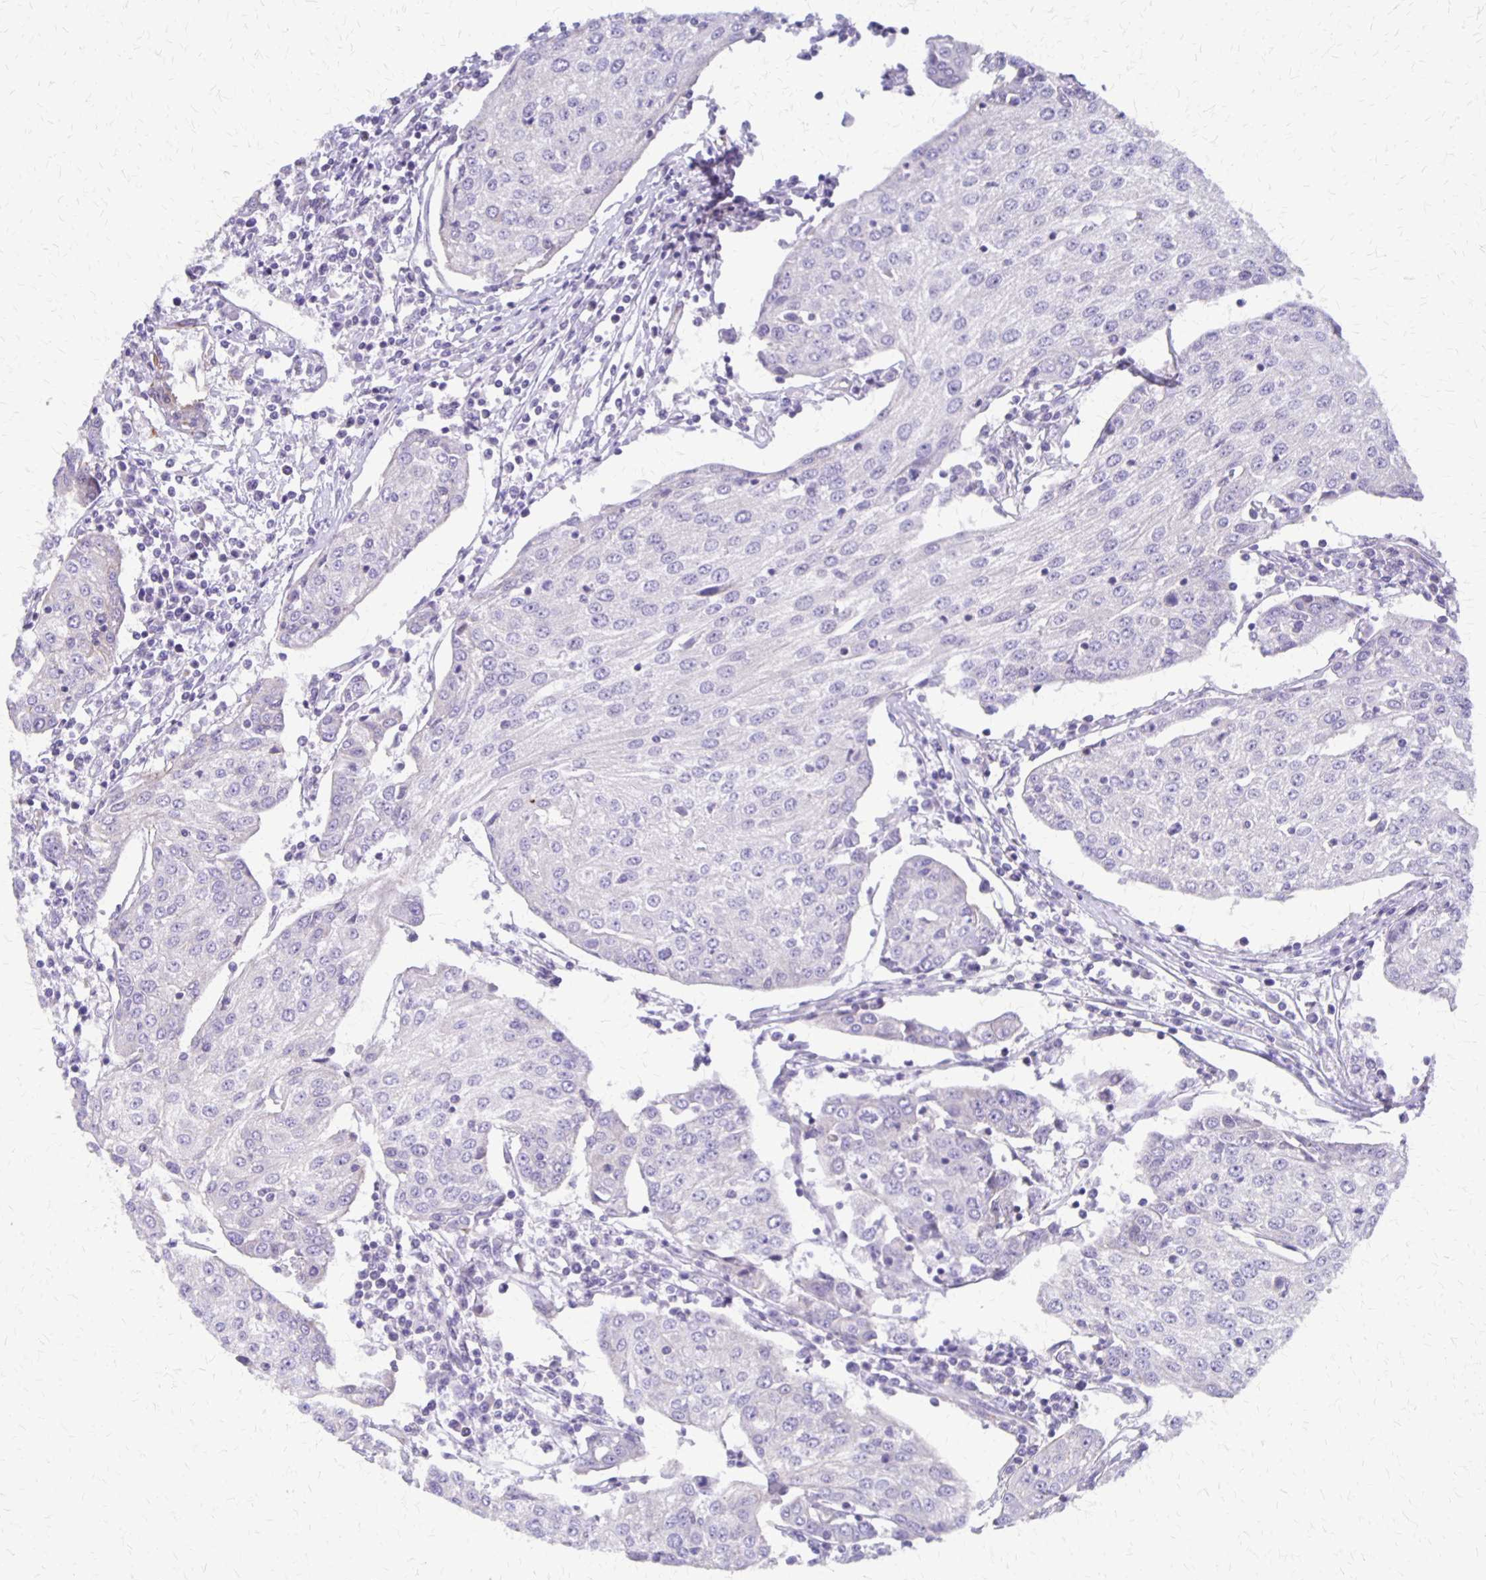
{"staining": {"intensity": "negative", "quantity": "none", "location": "none"}, "tissue": "urothelial cancer", "cell_type": "Tumor cells", "image_type": "cancer", "snomed": [{"axis": "morphology", "description": "Urothelial carcinoma, High grade"}, {"axis": "topography", "description": "Urinary bladder"}], "caption": "There is no significant staining in tumor cells of high-grade urothelial carcinoma.", "gene": "SEPTIN5", "patient": {"sex": "female", "age": 85}}